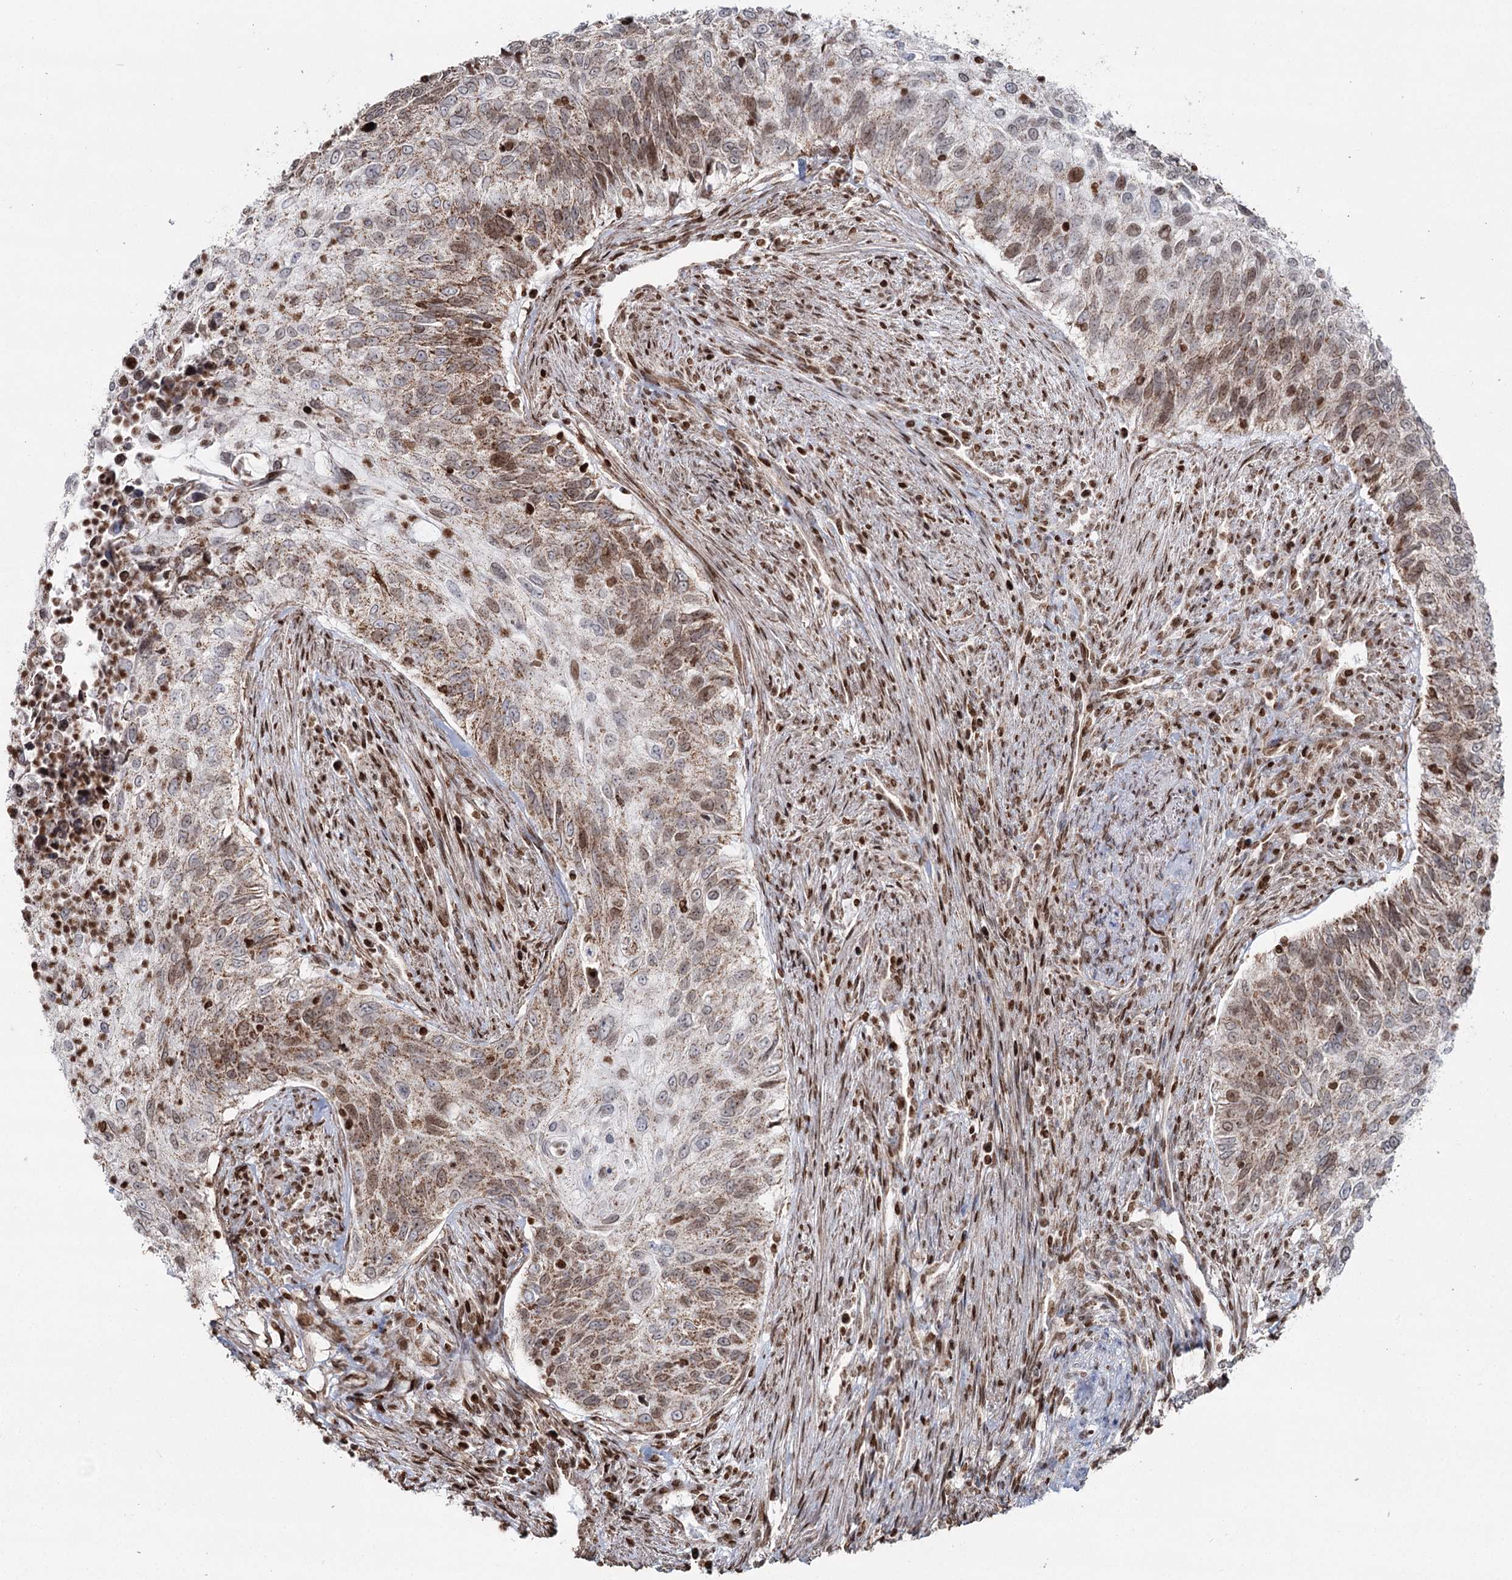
{"staining": {"intensity": "moderate", "quantity": ">75%", "location": "cytoplasmic/membranous,nuclear"}, "tissue": "urothelial cancer", "cell_type": "Tumor cells", "image_type": "cancer", "snomed": [{"axis": "morphology", "description": "Urothelial carcinoma, High grade"}, {"axis": "topography", "description": "Urinary bladder"}], "caption": "About >75% of tumor cells in high-grade urothelial carcinoma demonstrate moderate cytoplasmic/membranous and nuclear protein positivity as visualized by brown immunohistochemical staining.", "gene": "PDHX", "patient": {"sex": "female", "age": 60}}